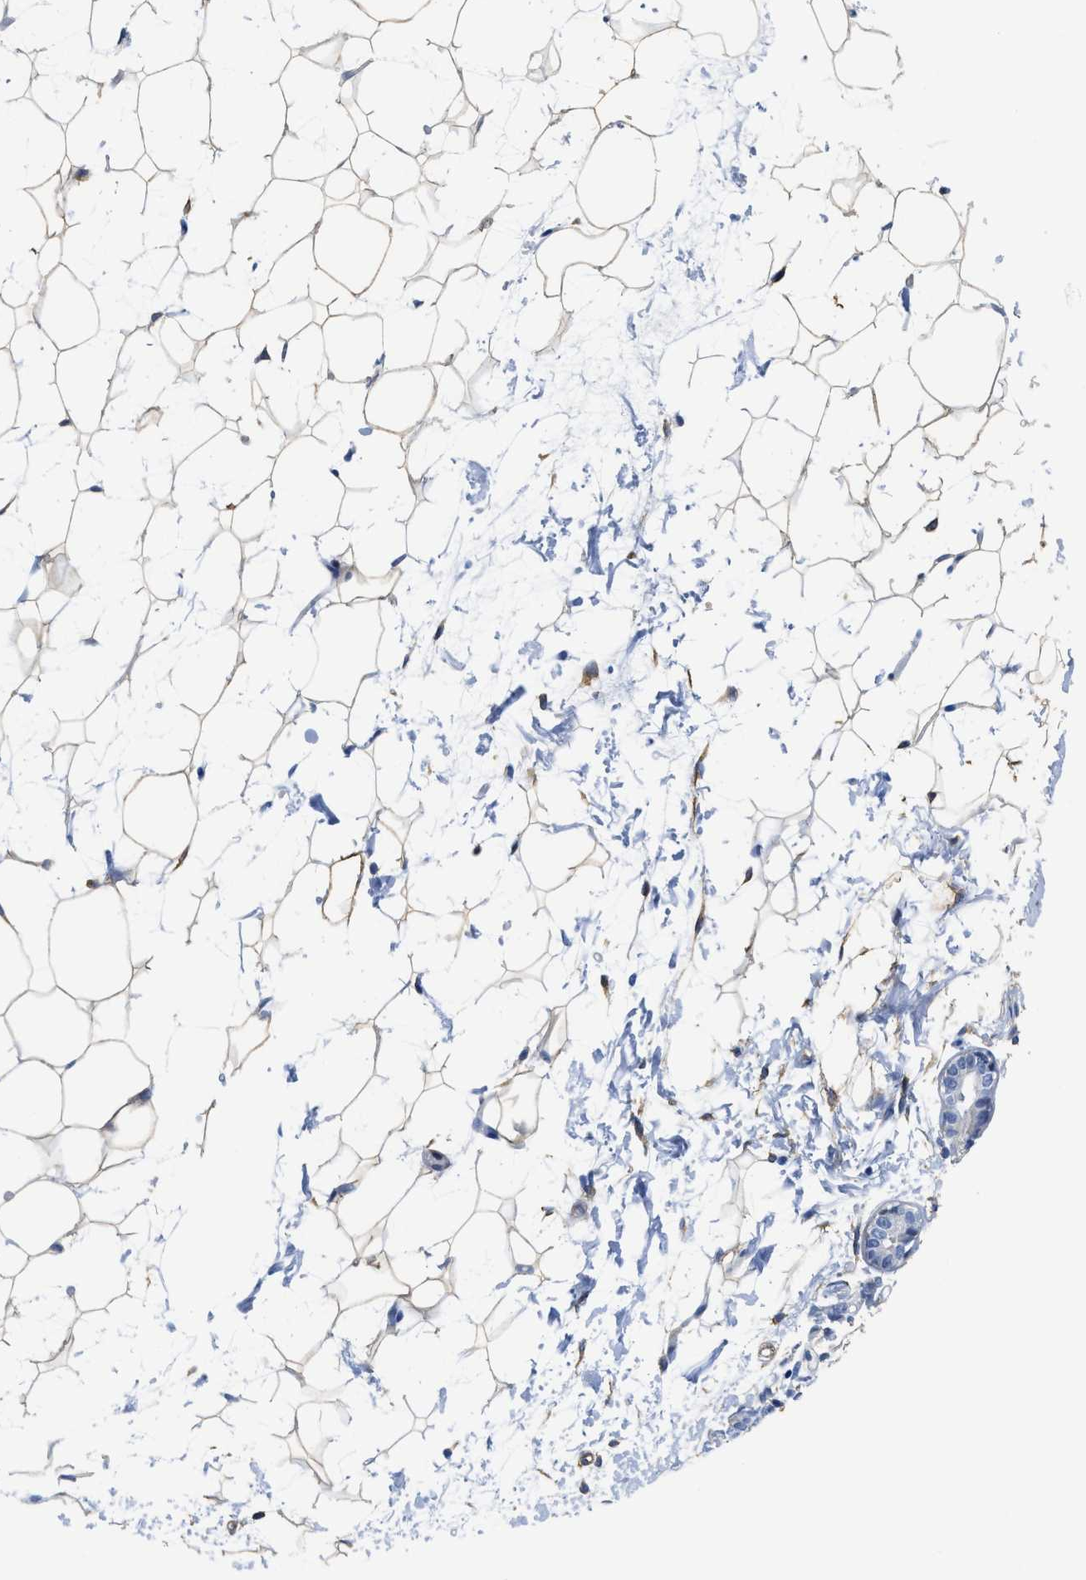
{"staining": {"intensity": "moderate", "quantity": ">75%", "location": "cytoplasmic/membranous"}, "tissue": "breast", "cell_type": "Adipocytes", "image_type": "normal", "snomed": [{"axis": "morphology", "description": "Normal tissue, NOS"}, {"axis": "topography", "description": "Breast"}], "caption": "A micrograph of breast stained for a protein shows moderate cytoplasmic/membranous brown staining in adipocytes. (Stains: DAB (3,3'-diaminobenzidine) in brown, nuclei in blue, Microscopy: brightfield microscopy at high magnification).", "gene": "TUB", "patient": {"sex": "female", "age": 22}}